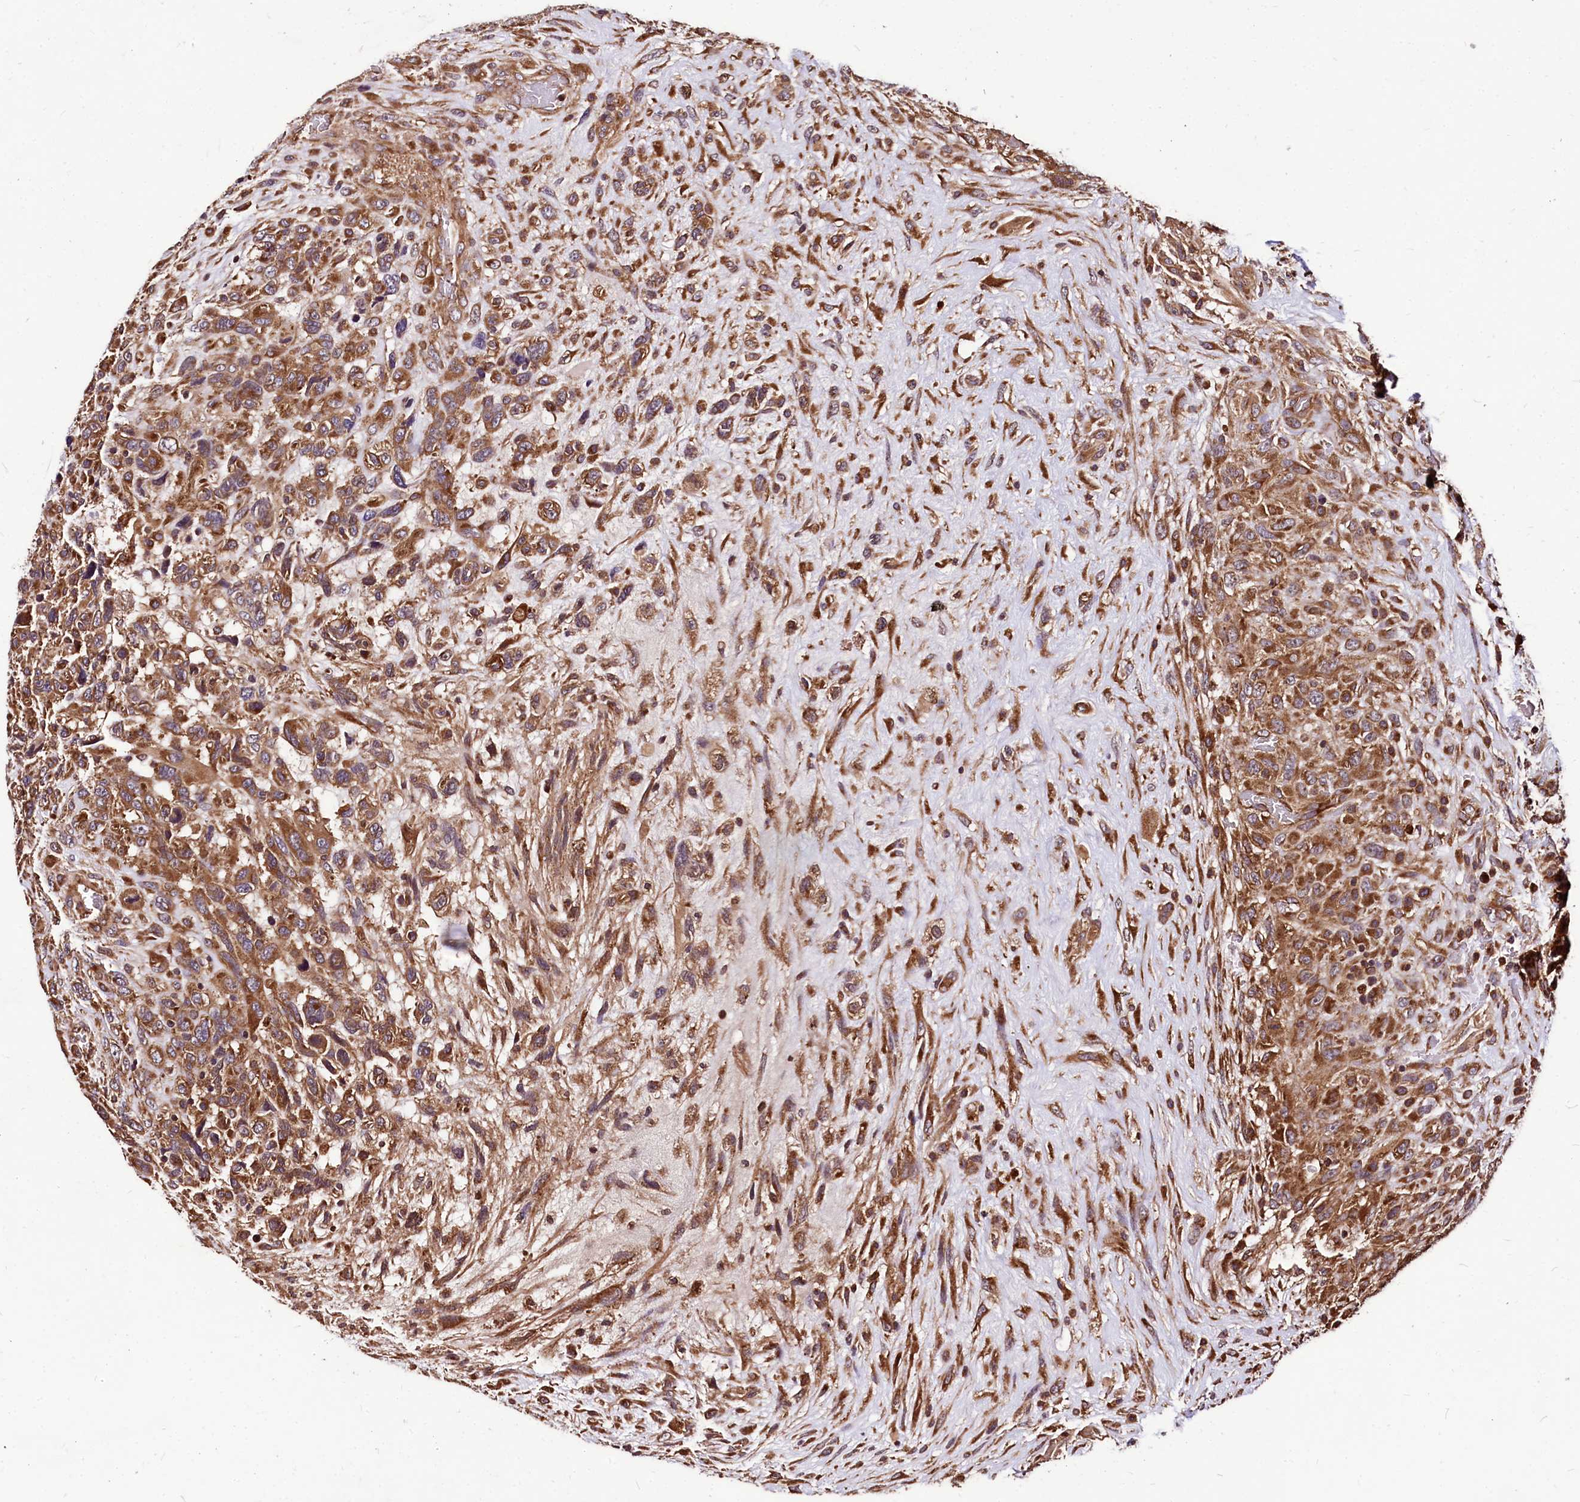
{"staining": {"intensity": "strong", "quantity": ">75%", "location": "cytoplasmic/membranous"}, "tissue": "glioma", "cell_type": "Tumor cells", "image_type": "cancer", "snomed": [{"axis": "morphology", "description": "Glioma, malignant, High grade"}, {"axis": "topography", "description": "Brain"}], "caption": "DAB (3,3'-diaminobenzidine) immunohistochemical staining of malignant glioma (high-grade) demonstrates strong cytoplasmic/membranous protein positivity in about >75% of tumor cells.", "gene": "LRSAM1", "patient": {"sex": "male", "age": 61}}